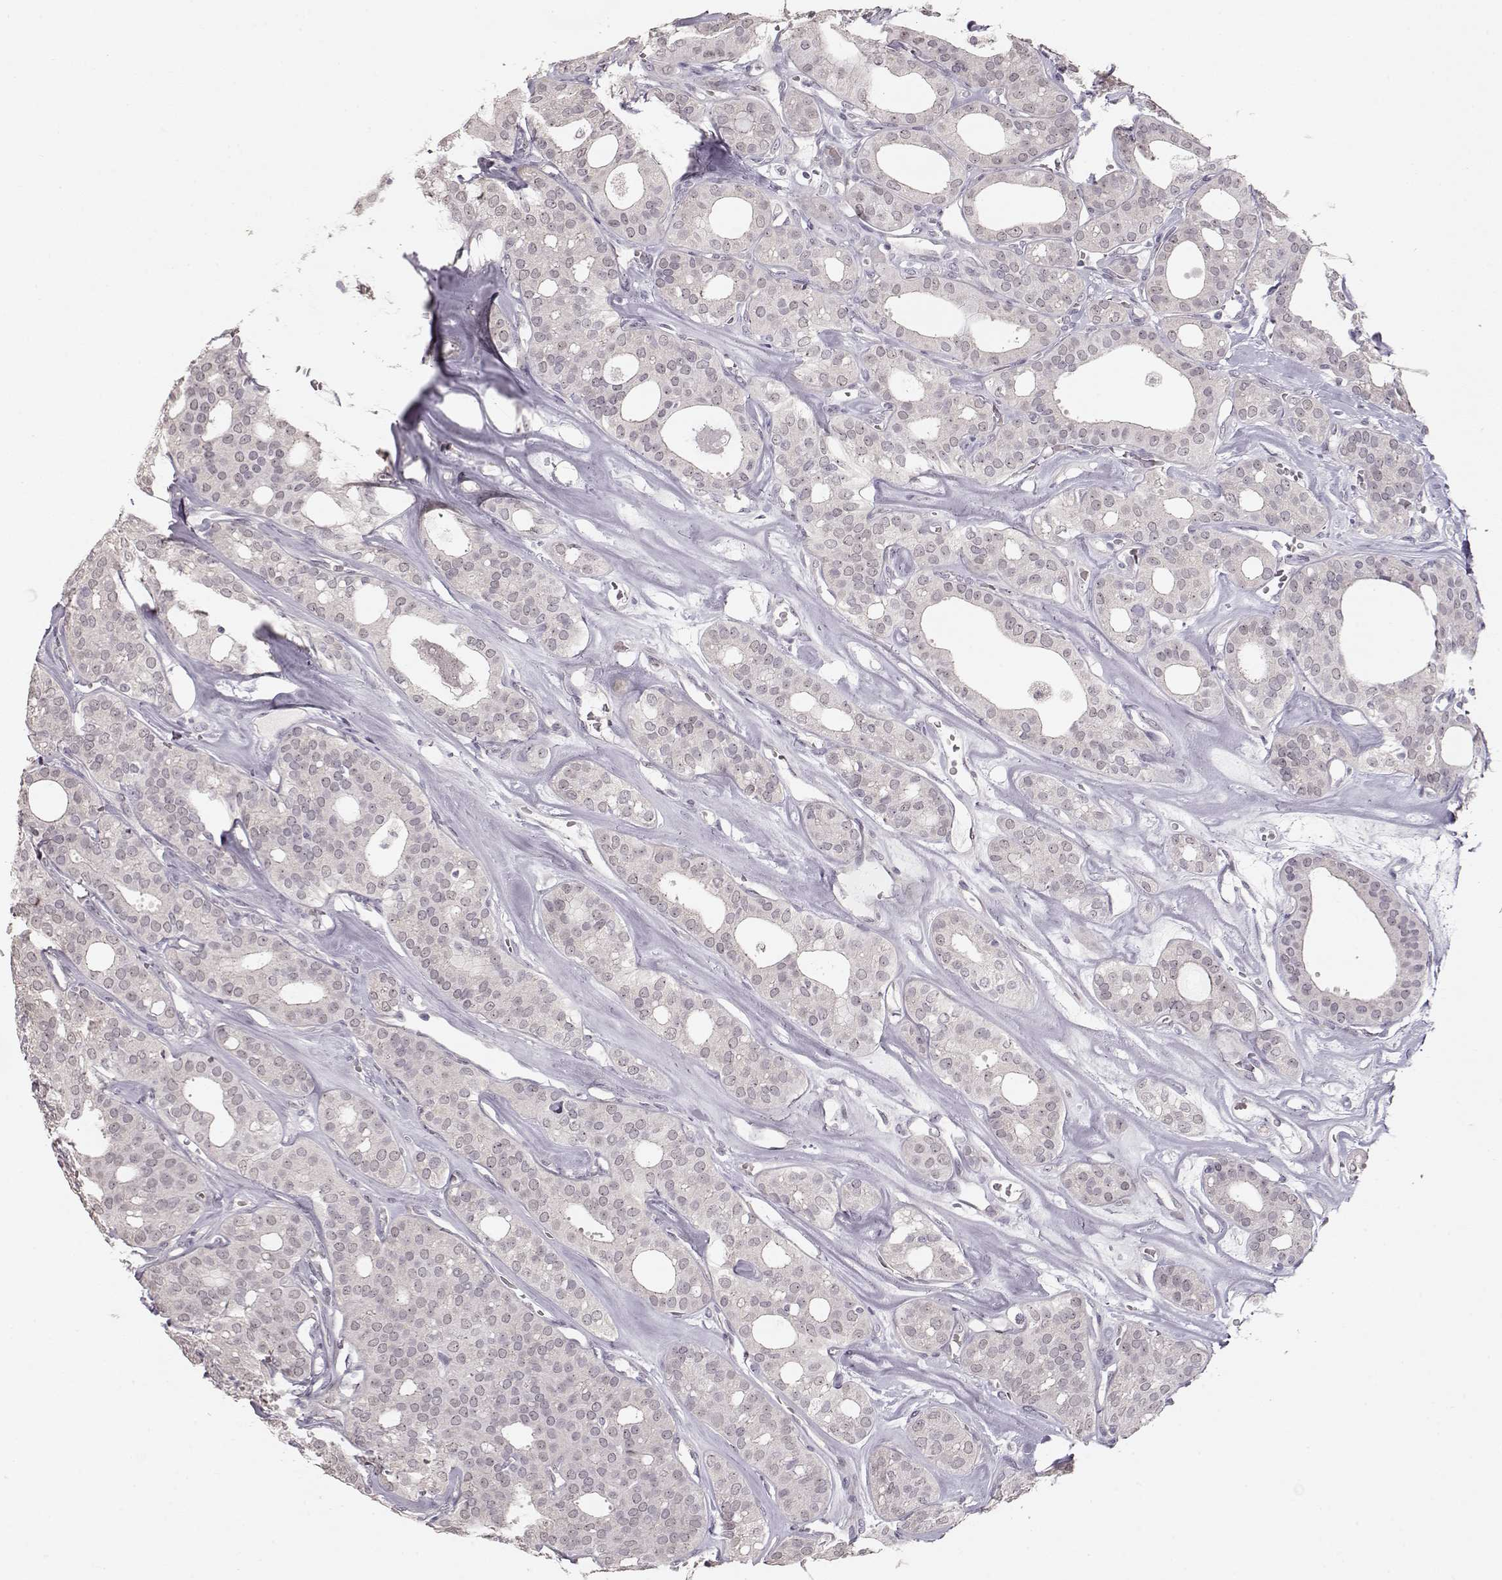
{"staining": {"intensity": "negative", "quantity": "none", "location": "none"}, "tissue": "thyroid cancer", "cell_type": "Tumor cells", "image_type": "cancer", "snomed": [{"axis": "morphology", "description": "Follicular adenoma carcinoma, NOS"}, {"axis": "topography", "description": "Thyroid gland"}], "caption": "Tumor cells show no significant protein staining in thyroid cancer (follicular adenoma carcinoma).", "gene": "FAM205A", "patient": {"sex": "male", "age": 75}}